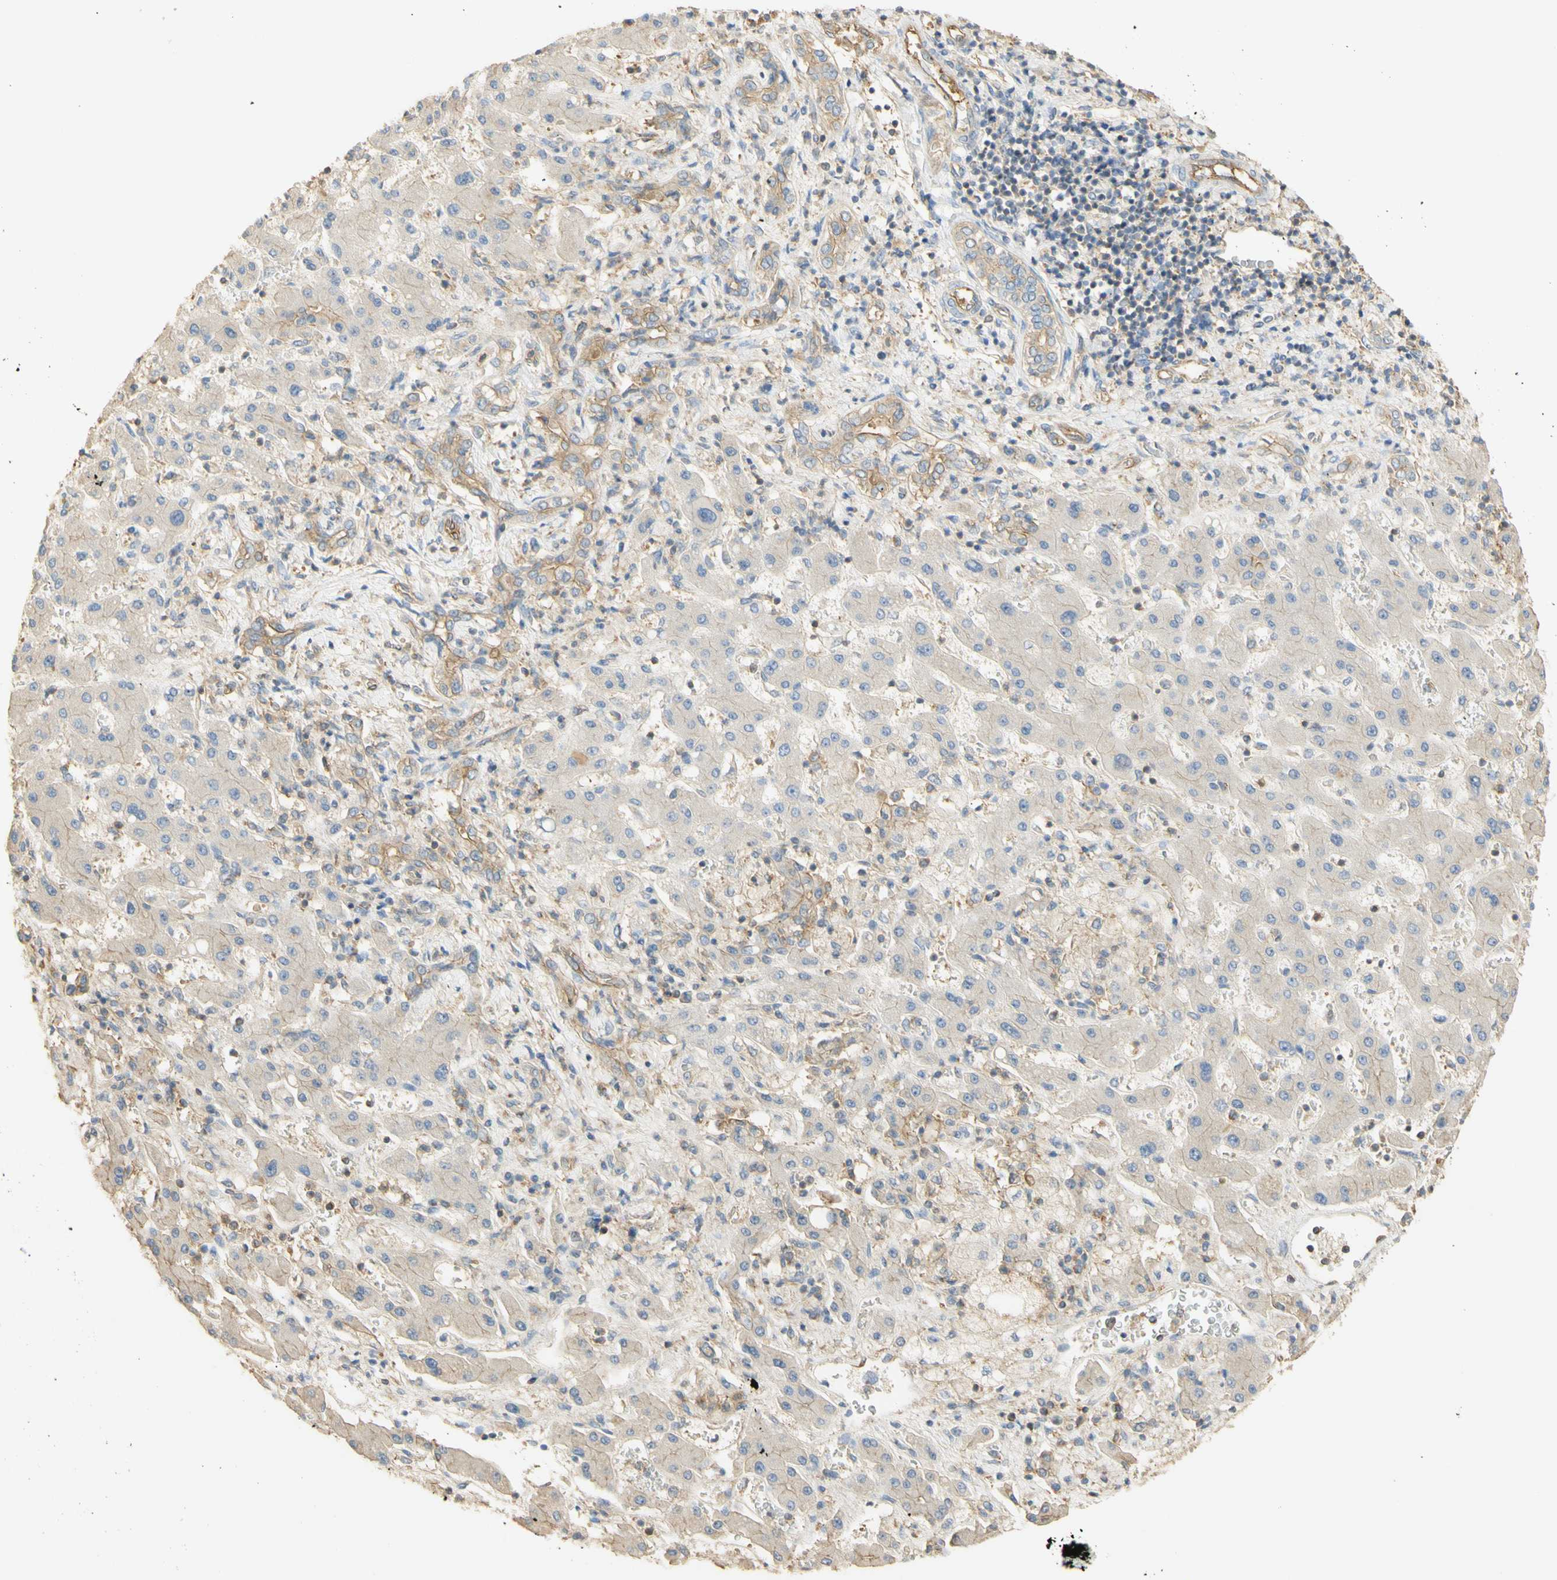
{"staining": {"intensity": "moderate", "quantity": ">75%", "location": "cytoplasmic/membranous"}, "tissue": "liver cancer", "cell_type": "Tumor cells", "image_type": "cancer", "snomed": [{"axis": "morphology", "description": "Cholangiocarcinoma"}, {"axis": "topography", "description": "Liver"}], "caption": "High-magnification brightfield microscopy of liver cancer stained with DAB (3,3'-diaminobenzidine) (brown) and counterstained with hematoxylin (blue). tumor cells exhibit moderate cytoplasmic/membranous positivity is identified in about>75% of cells.", "gene": "KCNE4", "patient": {"sex": "male", "age": 50}}